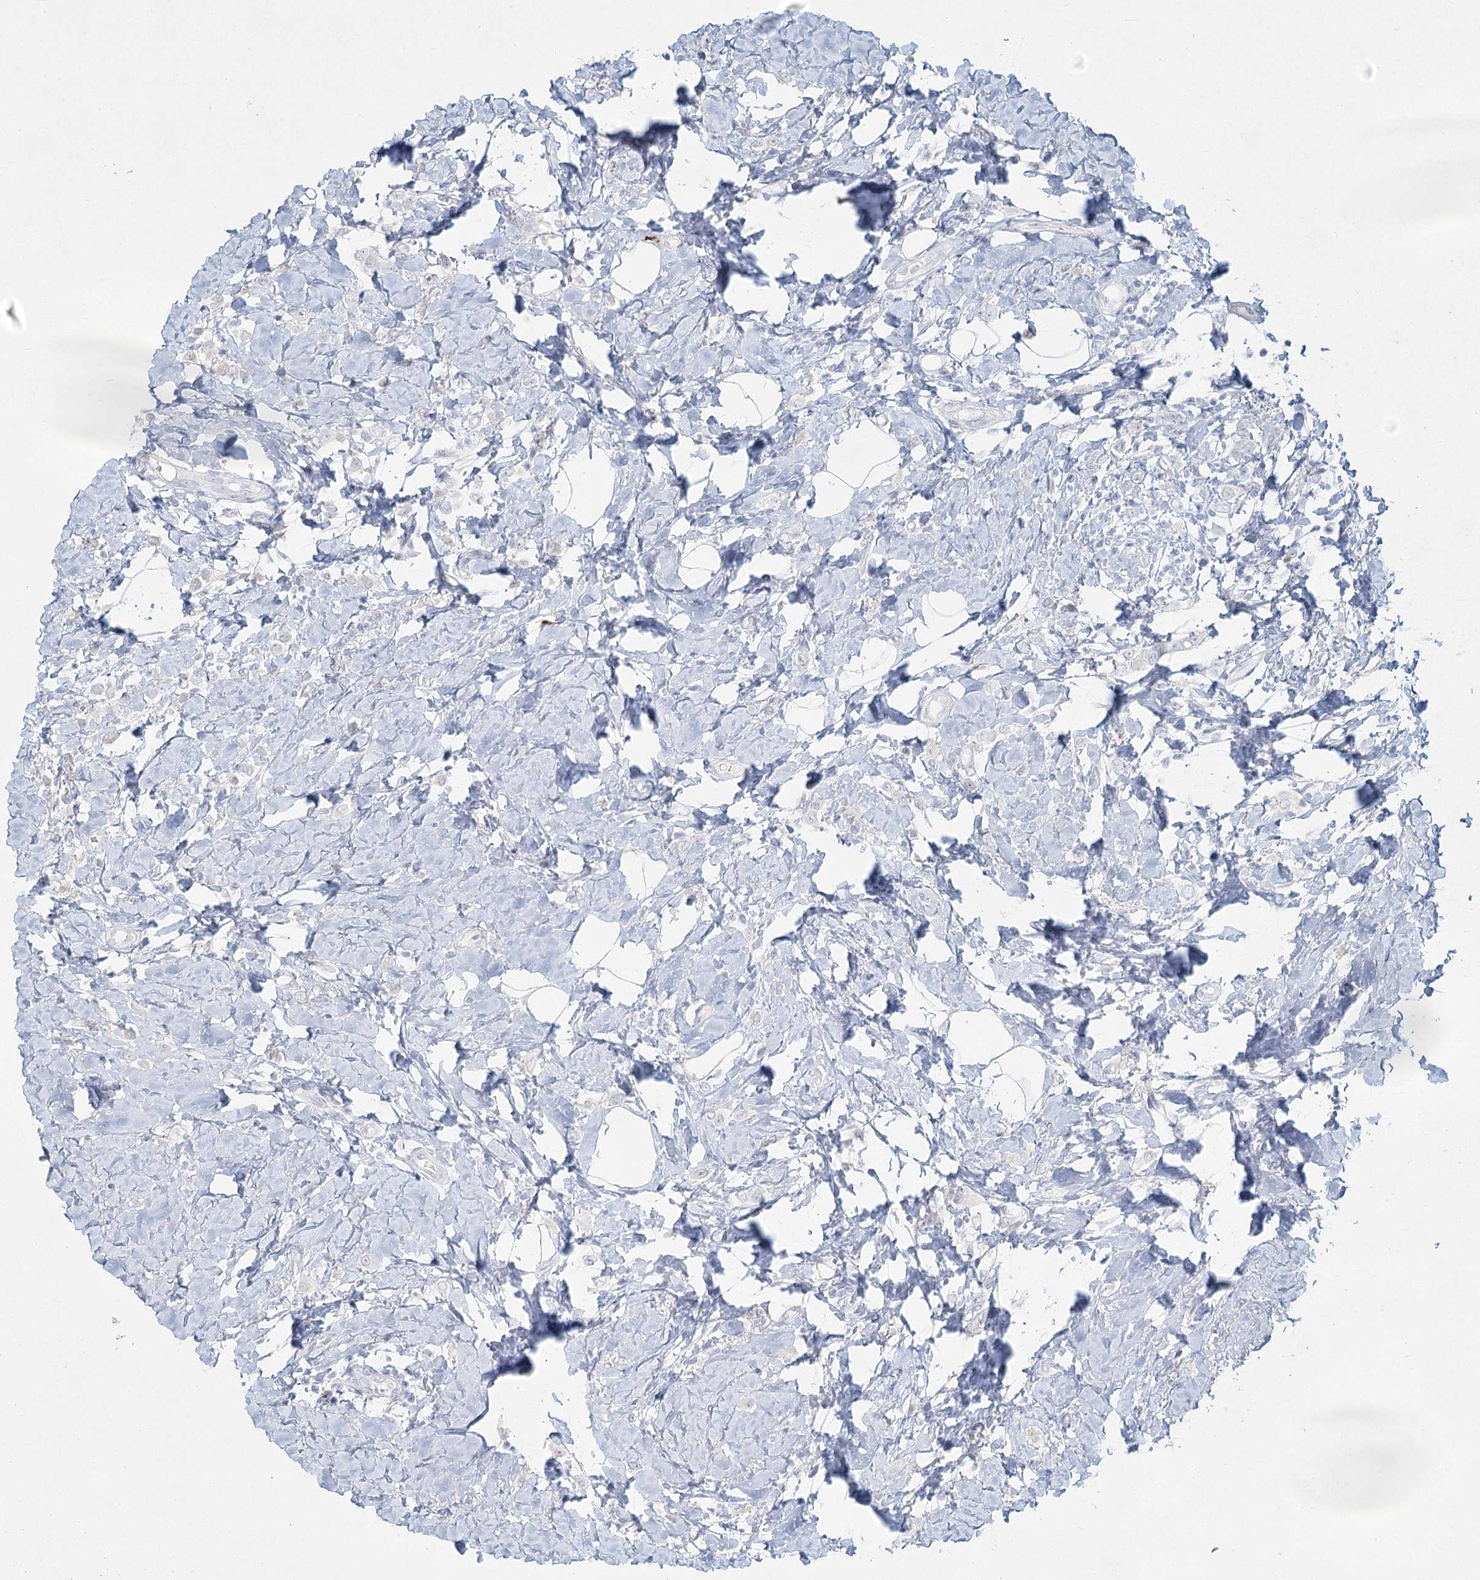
{"staining": {"intensity": "negative", "quantity": "none", "location": "none"}, "tissue": "breast cancer", "cell_type": "Tumor cells", "image_type": "cancer", "snomed": [{"axis": "morphology", "description": "Lobular carcinoma"}, {"axis": "topography", "description": "Breast"}], "caption": "An image of lobular carcinoma (breast) stained for a protein displays no brown staining in tumor cells. (DAB IHC, high magnification).", "gene": "LRP2BP", "patient": {"sex": "female", "age": 47}}